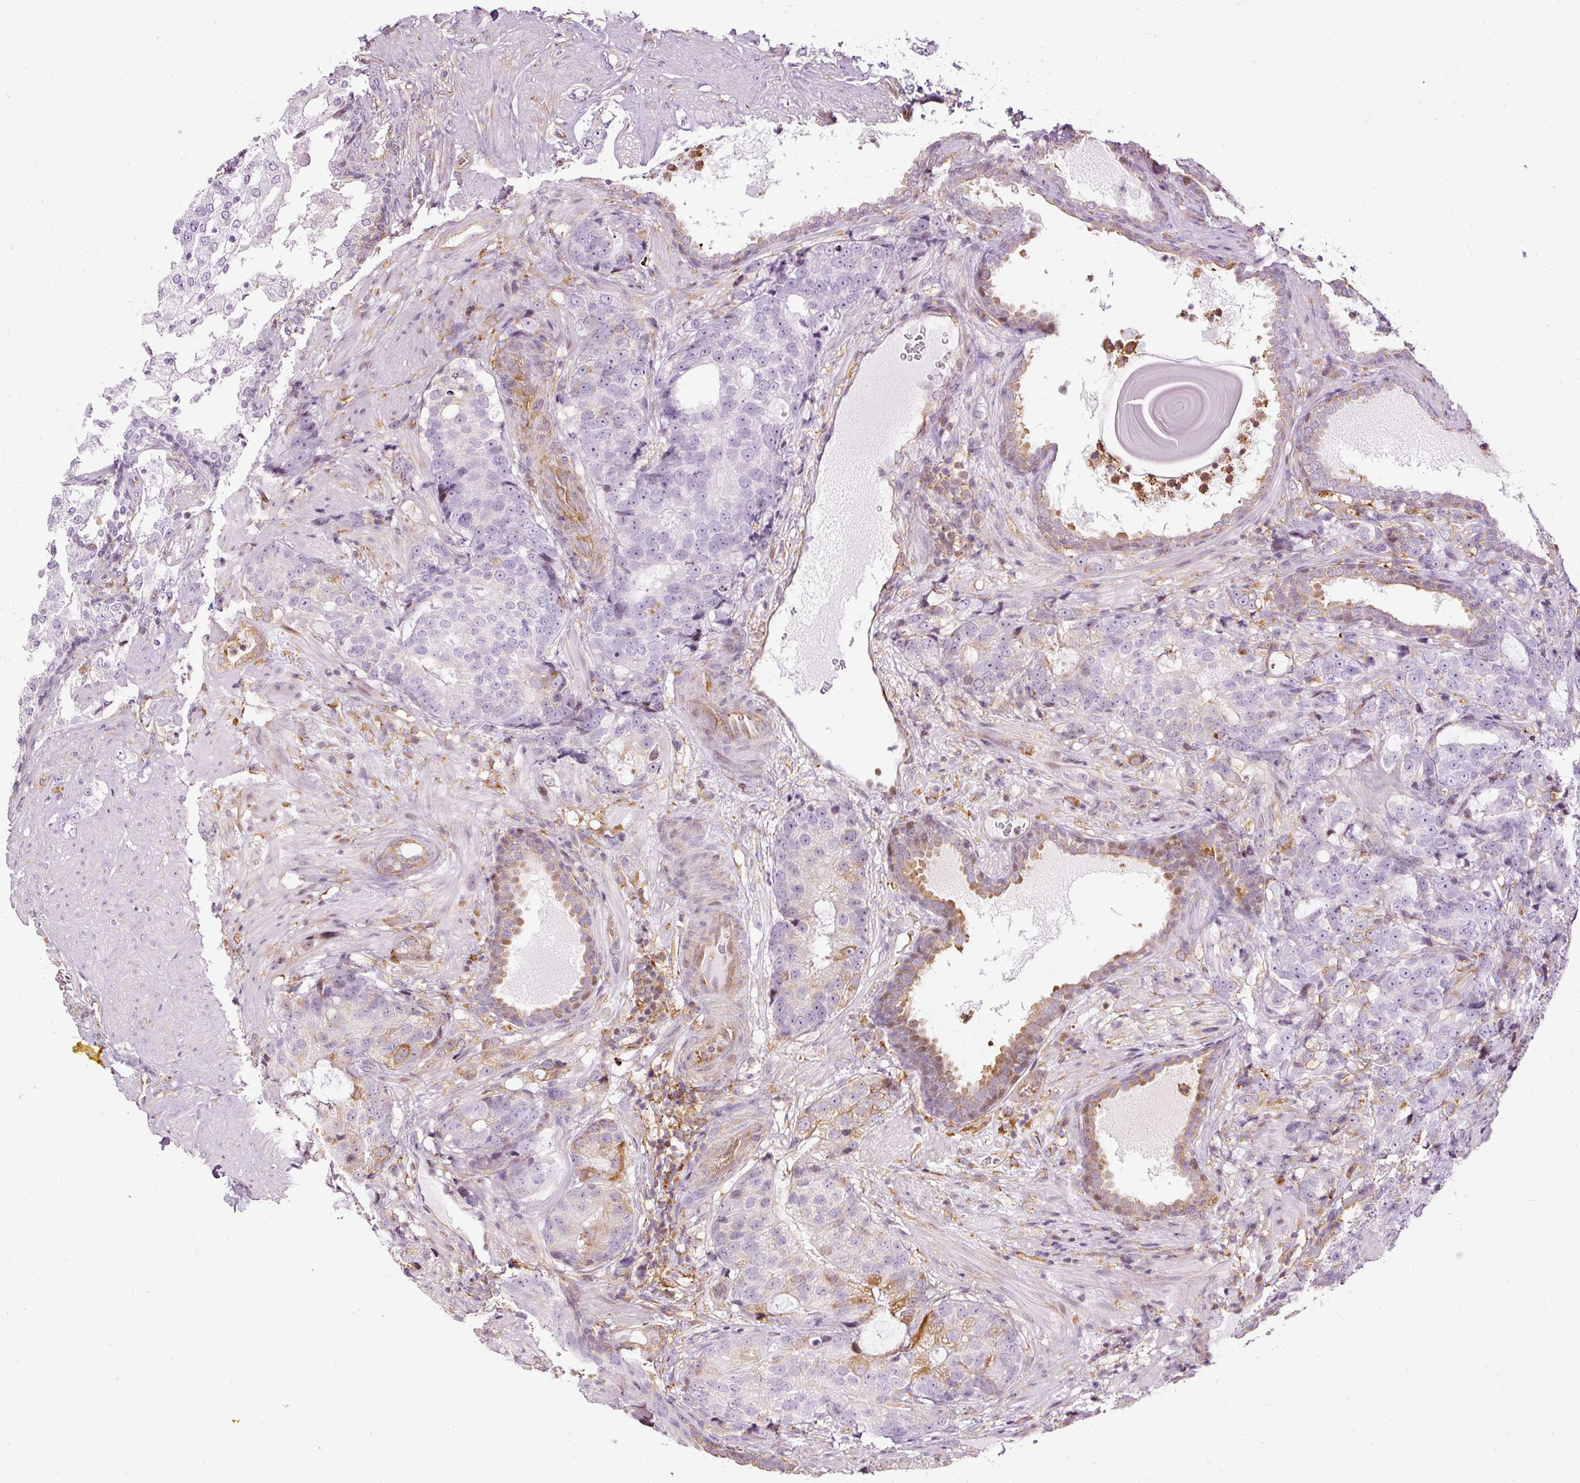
{"staining": {"intensity": "negative", "quantity": "none", "location": "none"}, "tissue": "prostate cancer", "cell_type": "Tumor cells", "image_type": "cancer", "snomed": [{"axis": "morphology", "description": "Adenocarcinoma, High grade"}, {"axis": "topography", "description": "Prostate"}], "caption": "Prostate cancer (high-grade adenocarcinoma) was stained to show a protein in brown. There is no significant expression in tumor cells.", "gene": "SCNM1", "patient": {"sex": "male", "age": 67}}